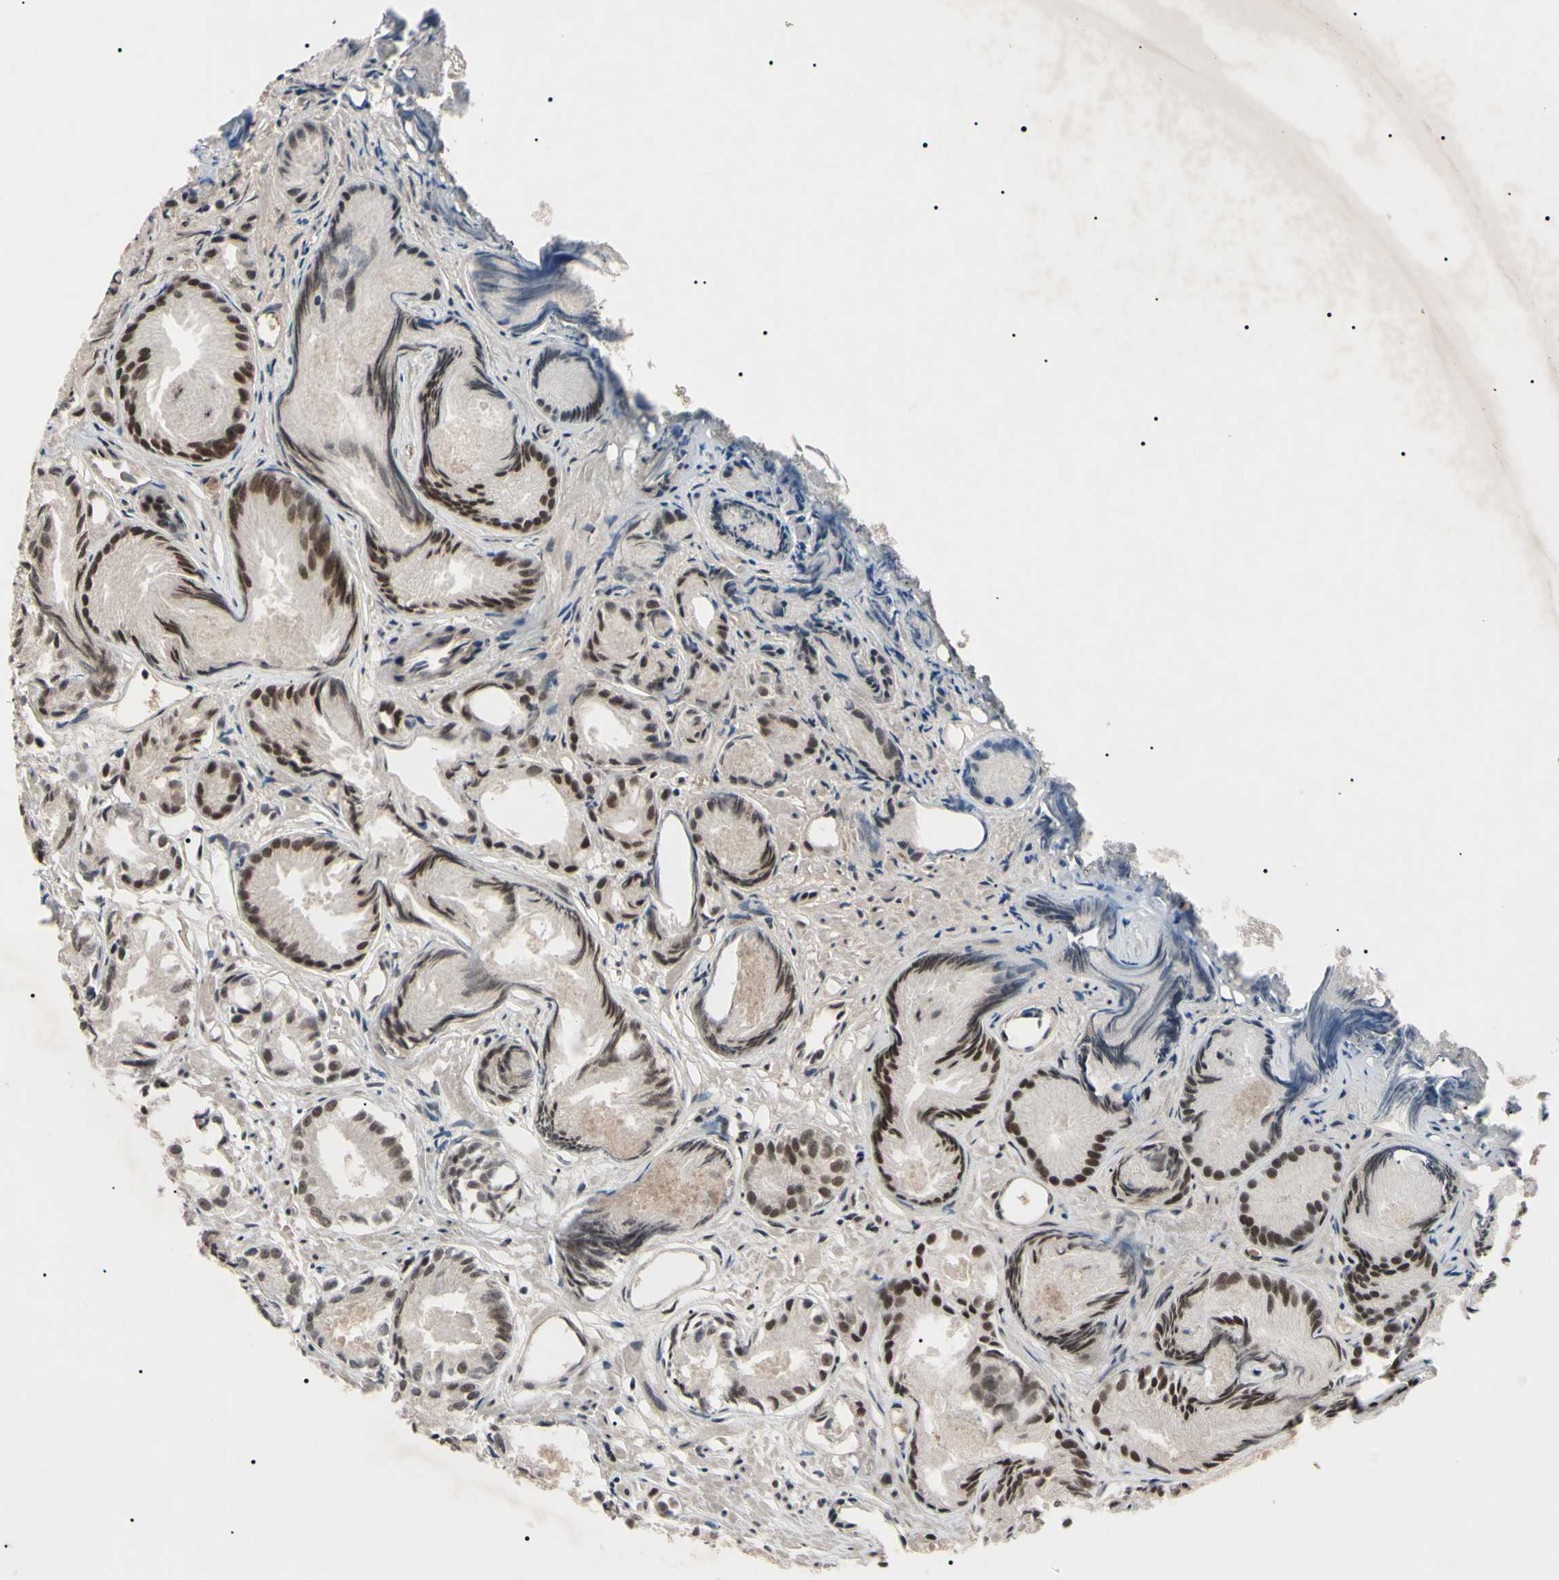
{"staining": {"intensity": "moderate", "quantity": "25%-75%", "location": "nuclear"}, "tissue": "prostate cancer", "cell_type": "Tumor cells", "image_type": "cancer", "snomed": [{"axis": "morphology", "description": "Adenocarcinoma, Low grade"}, {"axis": "topography", "description": "Prostate"}], "caption": "A high-resolution photomicrograph shows IHC staining of prostate cancer, which shows moderate nuclear positivity in about 25%-75% of tumor cells.", "gene": "YY1", "patient": {"sex": "male", "age": 72}}